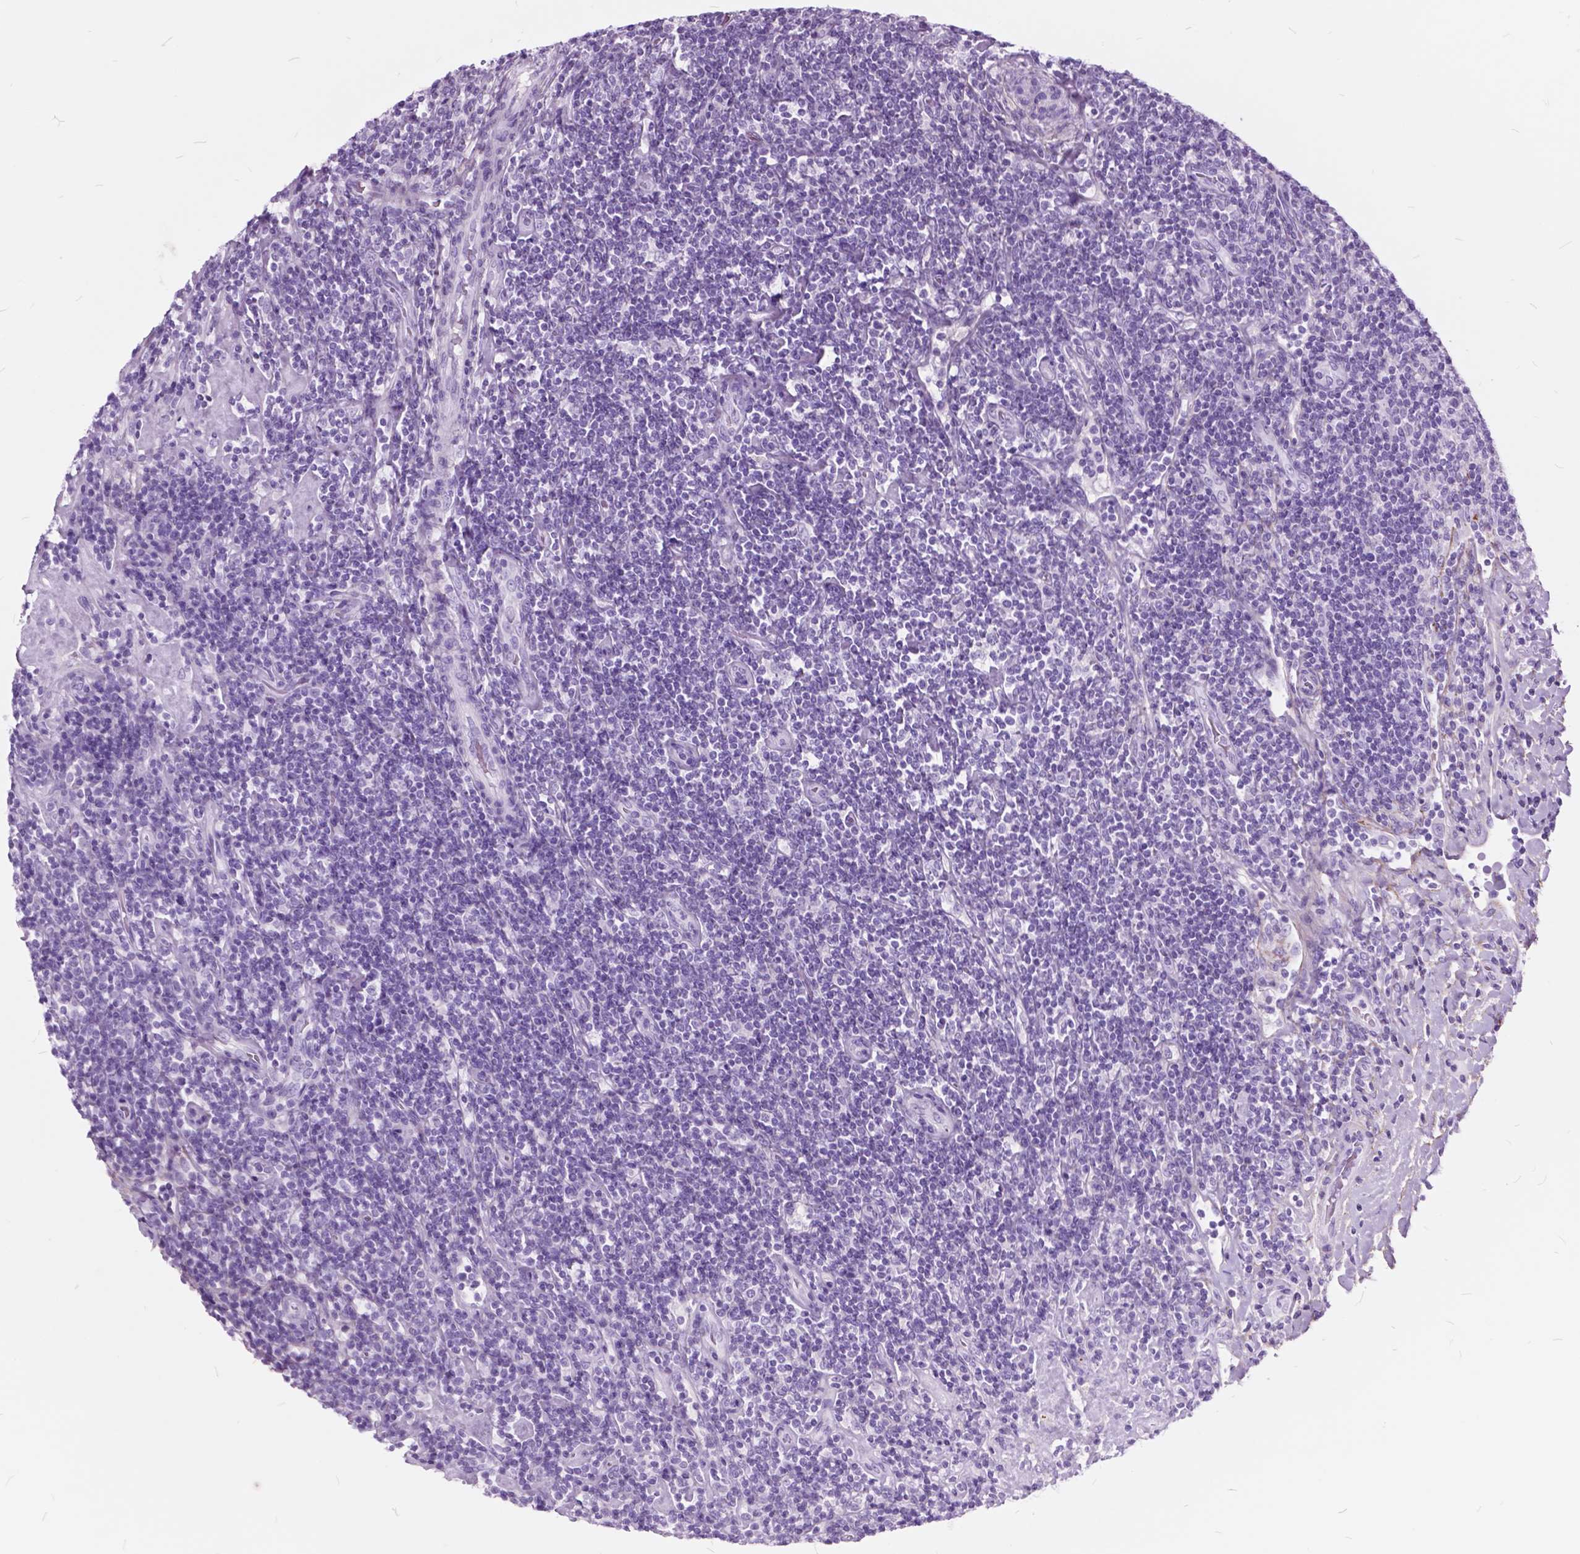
{"staining": {"intensity": "negative", "quantity": "none", "location": "none"}, "tissue": "lymphoma", "cell_type": "Tumor cells", "image_type": "cancer", "snomed": [{"axis": "morphology", "description": "Hodgkin's disease, NOS"}, {"axis": "topography", "description": "Lymph node"}], "caption": "Immunohistochemical staining of Hodgkin's disease demonstrates no significant expression in tumor cells.", "gene": "GDF9", "patient": {"sex": "male", "age": 40}}